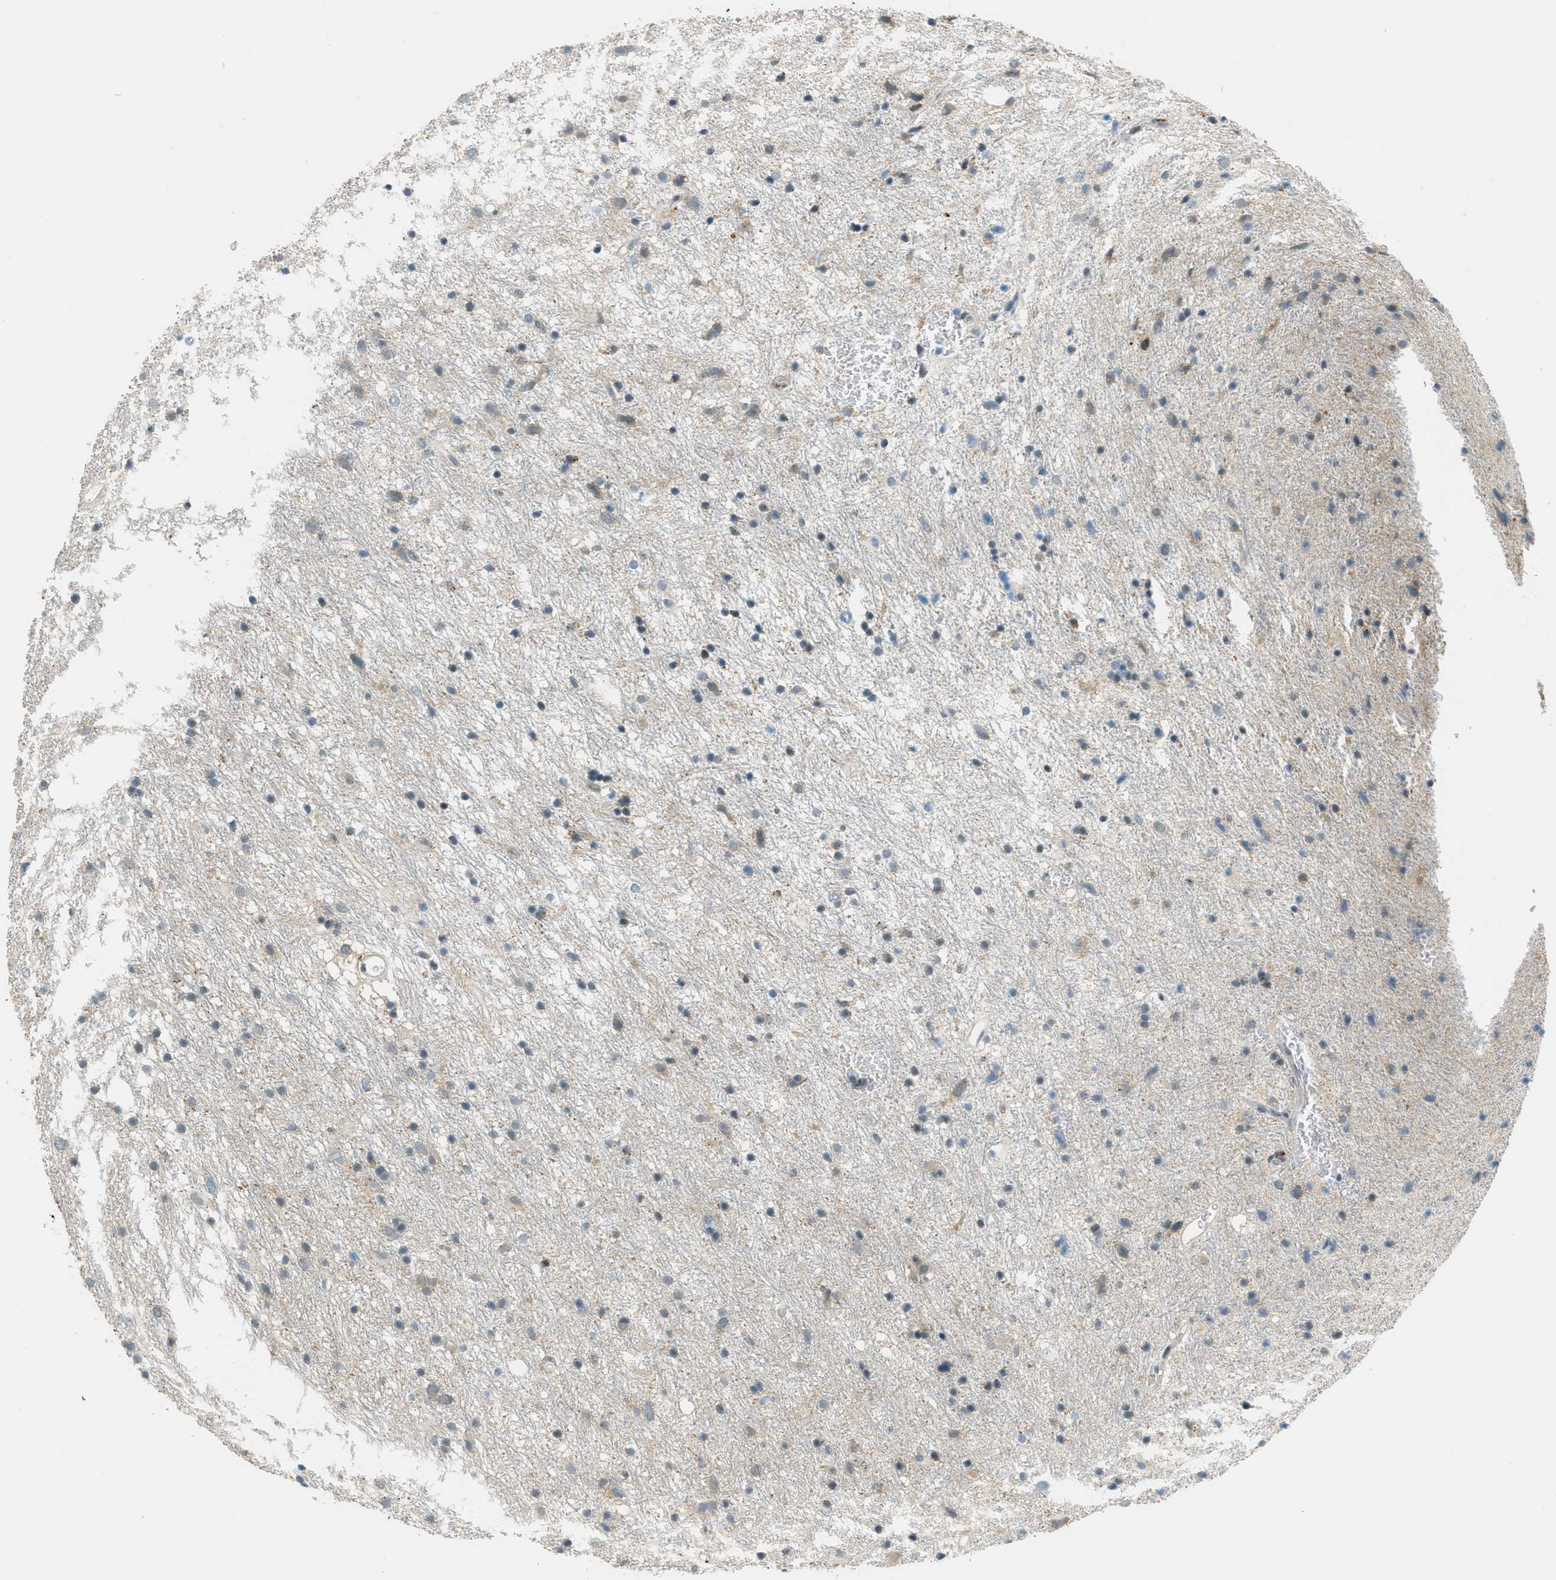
{"staining": {"intensity": "negative", "quantity": "none", "location": "none"}, "tissue": "glioma", "cell_type": "Tumor cells", "image_type": "cancer", "snomed": [{"axis": "morphology", "description": "Glioma, malignant, Low grade"}, {"axis": "topography", "description": "Brain"}], "caption": "Tumor cells are negative for protein expression in human malignant glioma (low-grade). Brightfield microscopy of immunohistochemistry (IHC) stained with DAB (brown) and hematoxylin (blue), captured at high magnification.", "gene": "TCF3", "patient": {"sex": "male", "age": 77}}